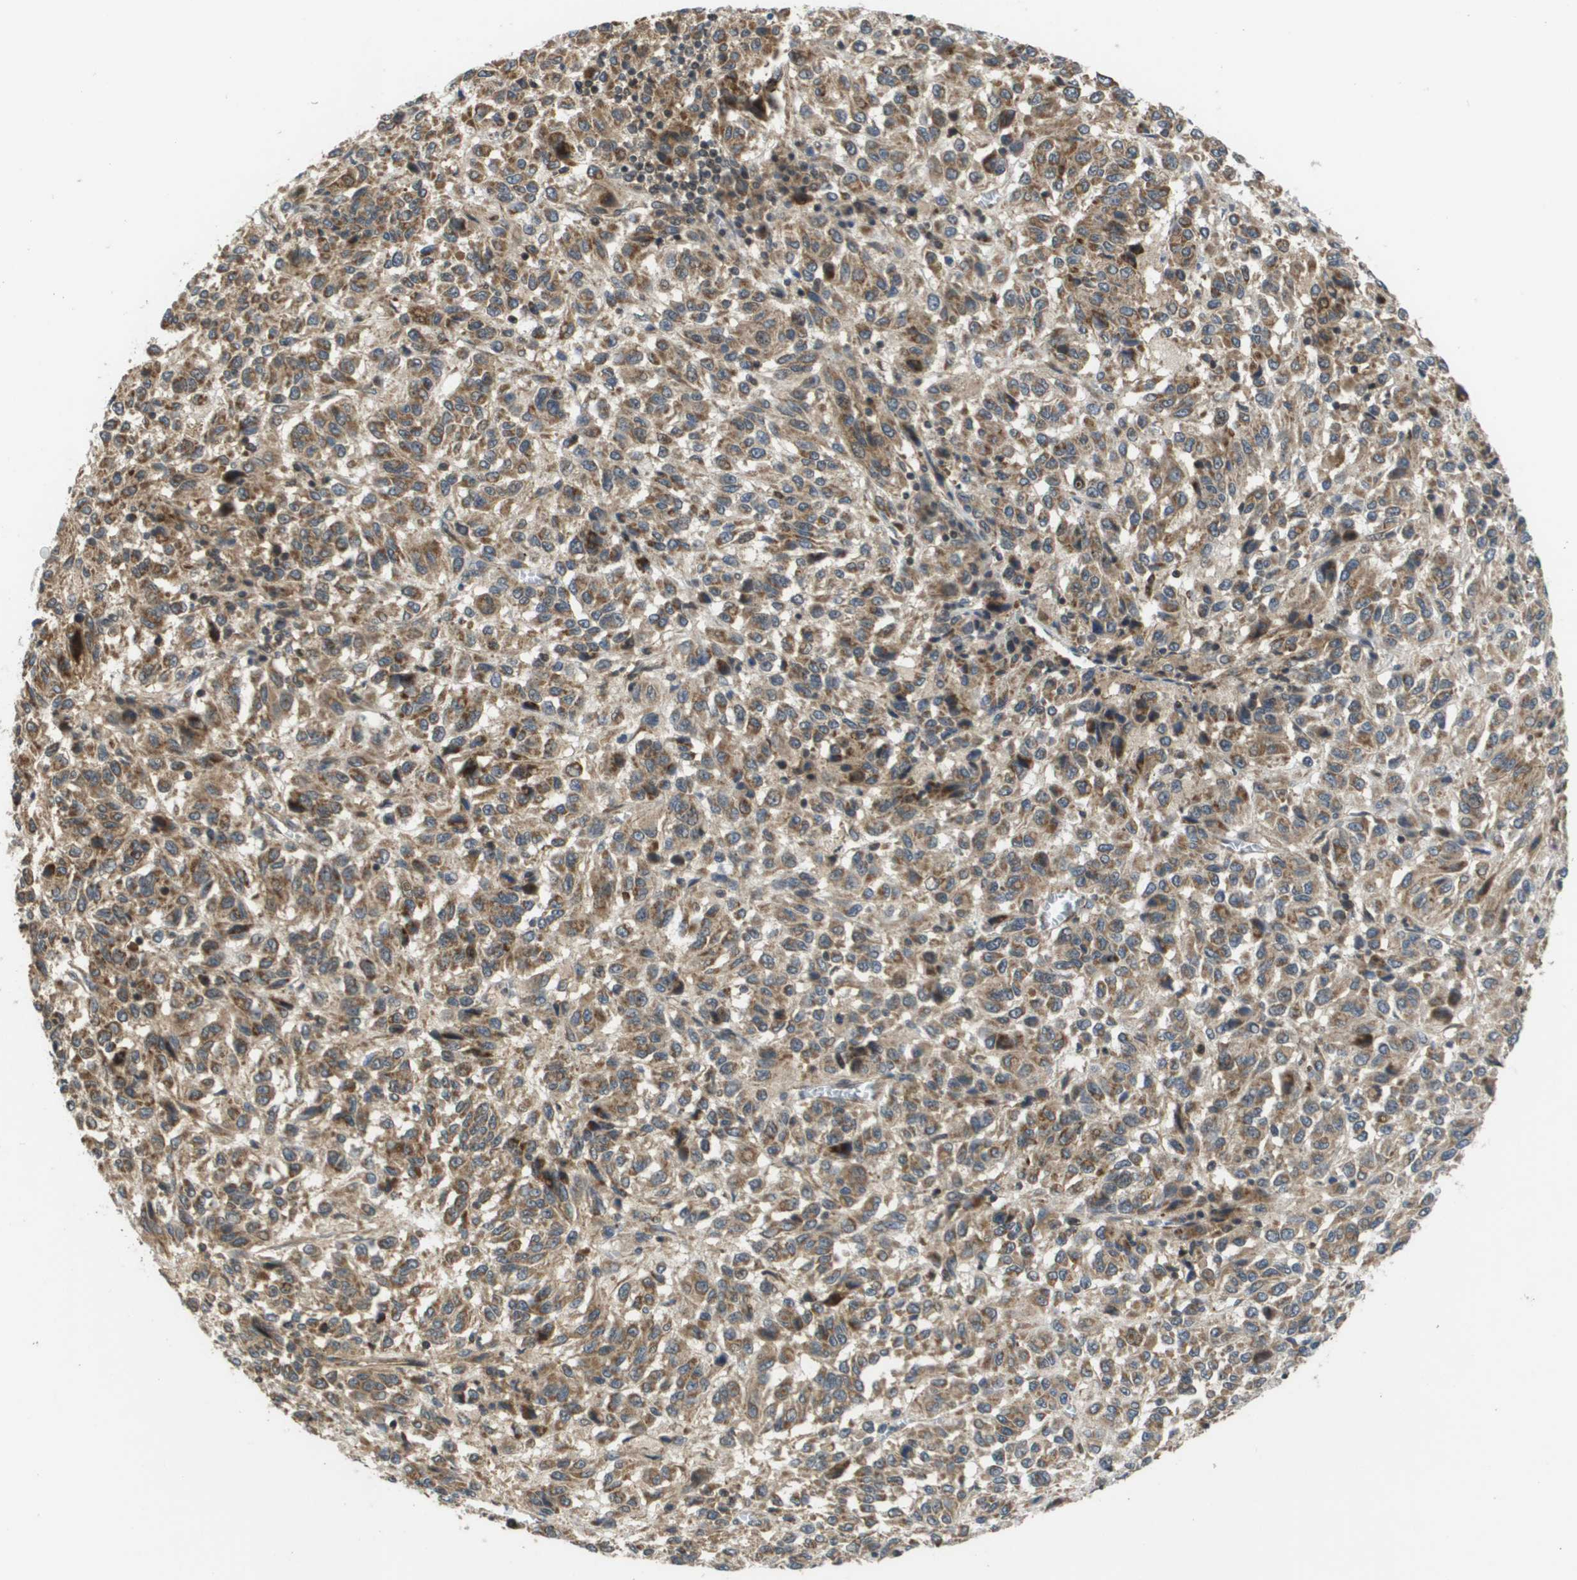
{"staining": {"intensity": "moderate", "quantity": ">75%", "location": "cytoplasmic/membranous"}, "tissue": "melanoma", "cell_type": "Tumor cells", "image_type": "cancer", "snomed": [{"axis": "morphology", "description": "Malignant melanoma, Metastatic site"}, {"axis": "topography", "description": "Lung"}], "caption": "Immunohistochemical staining of melanoma shows moderate cytoplasmic/membranous protein expression in about >75% of tumor cells.", "gene": "RBM38", "patient": {"sex": "male", "age": 64}}